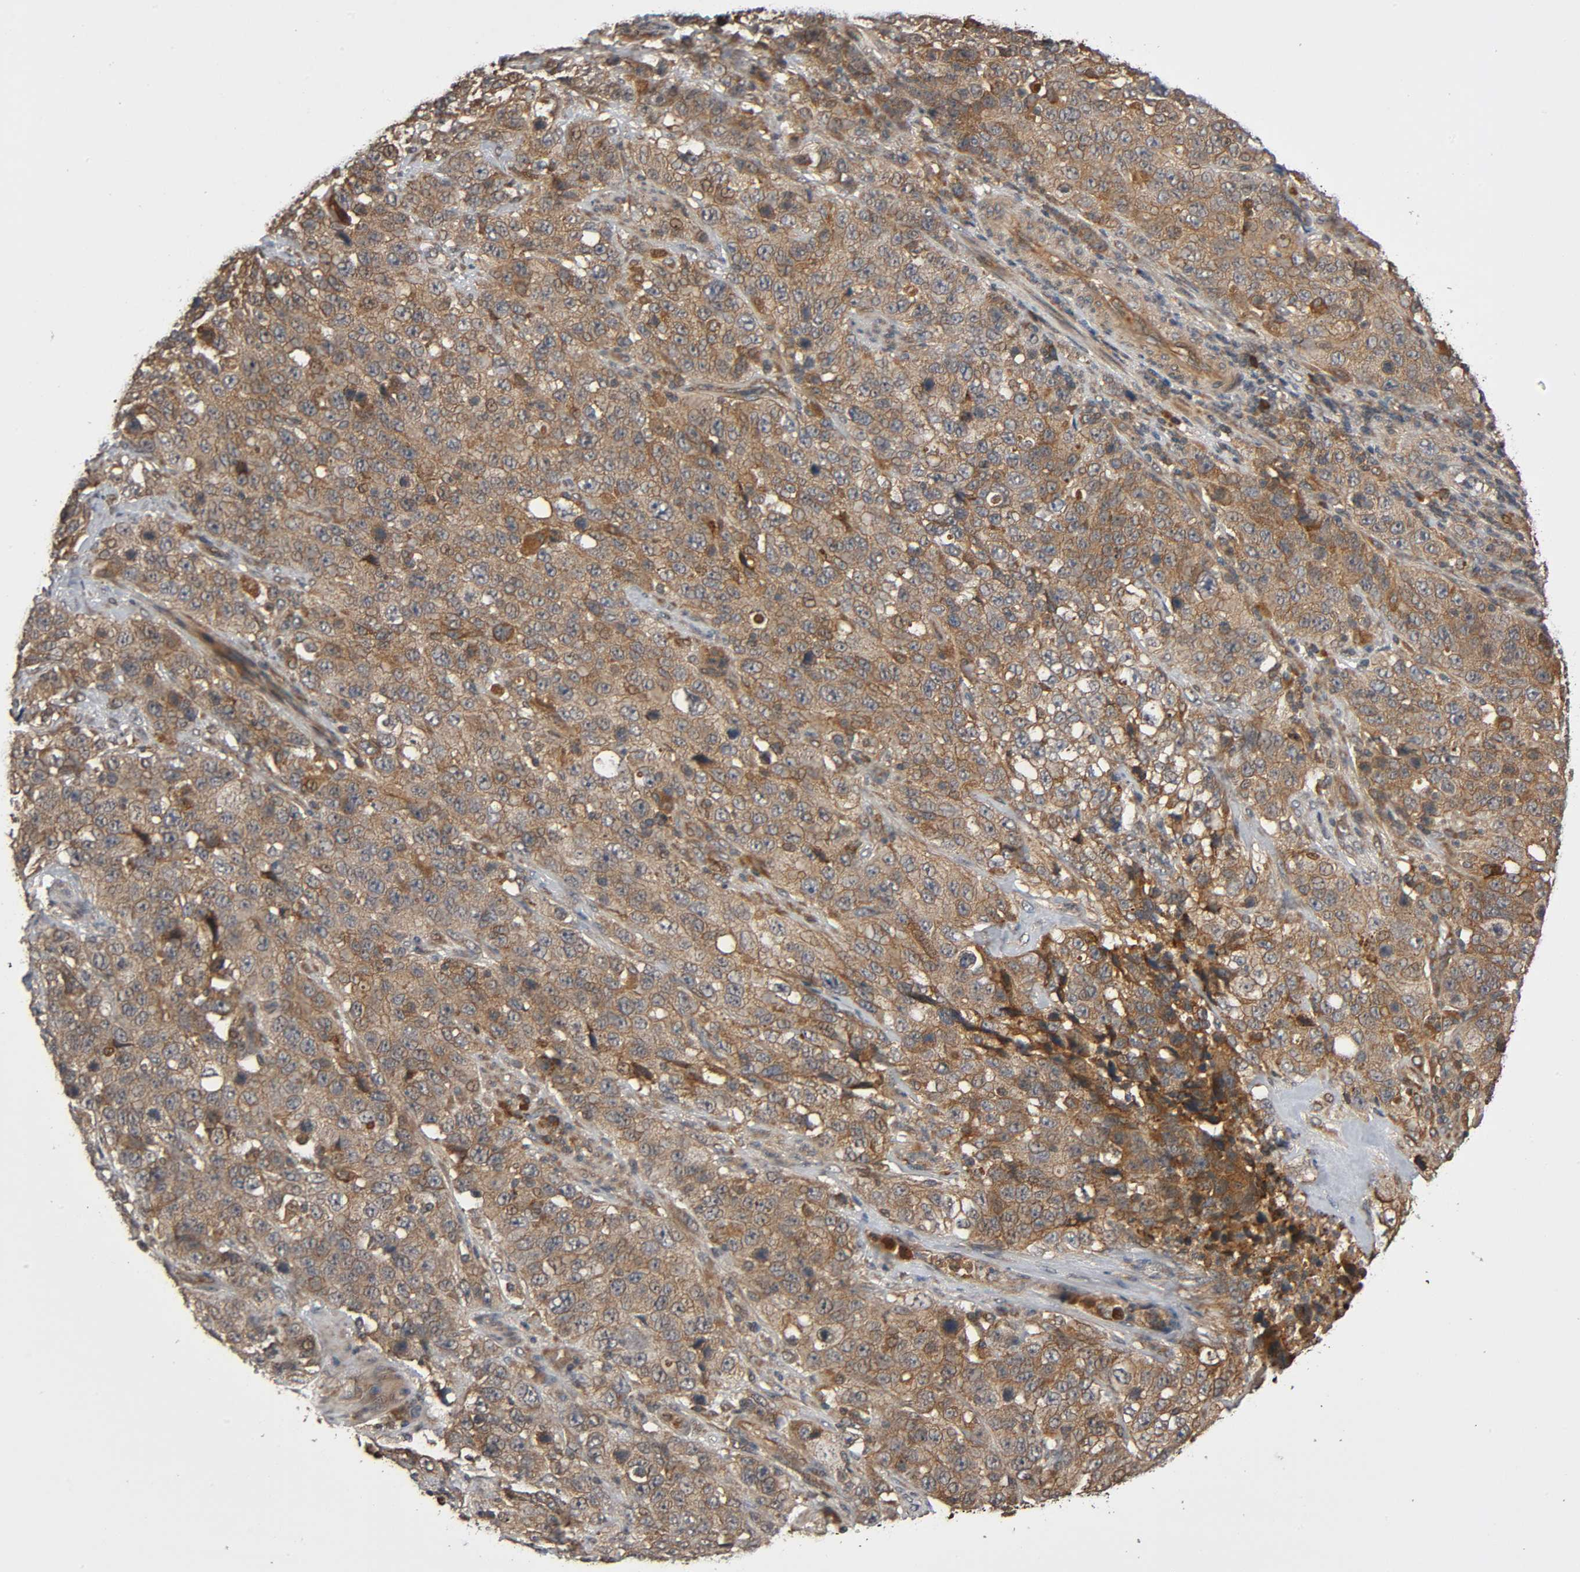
{"staining": {"intensity": "moderate", "quantity": ">75%", "location": "cytoplasmic/membranous"}, "tissue": "stomach cancer", "cell_type": "Tumor cells", "image_type": "cancer", "snomed": [{"axis": "morphology", "description": "Normal tissue, NOS"}, {"axis": "morphology", "description": "Adenocarcinoma, NOS"}, {"axis": "topography", "description": "Stomach"}], "caption": "Adenocarcinoma (stomach) was stained to show a protein in brown. There is medium levels of moderate cytoplasmic/membranous positivity in about >75% of tumor cells. (DAB = brown stain, brightfield microscopy at high magnification).", "gene": "MAP3K8", "patient": {"sex": "male", "age": 48}}